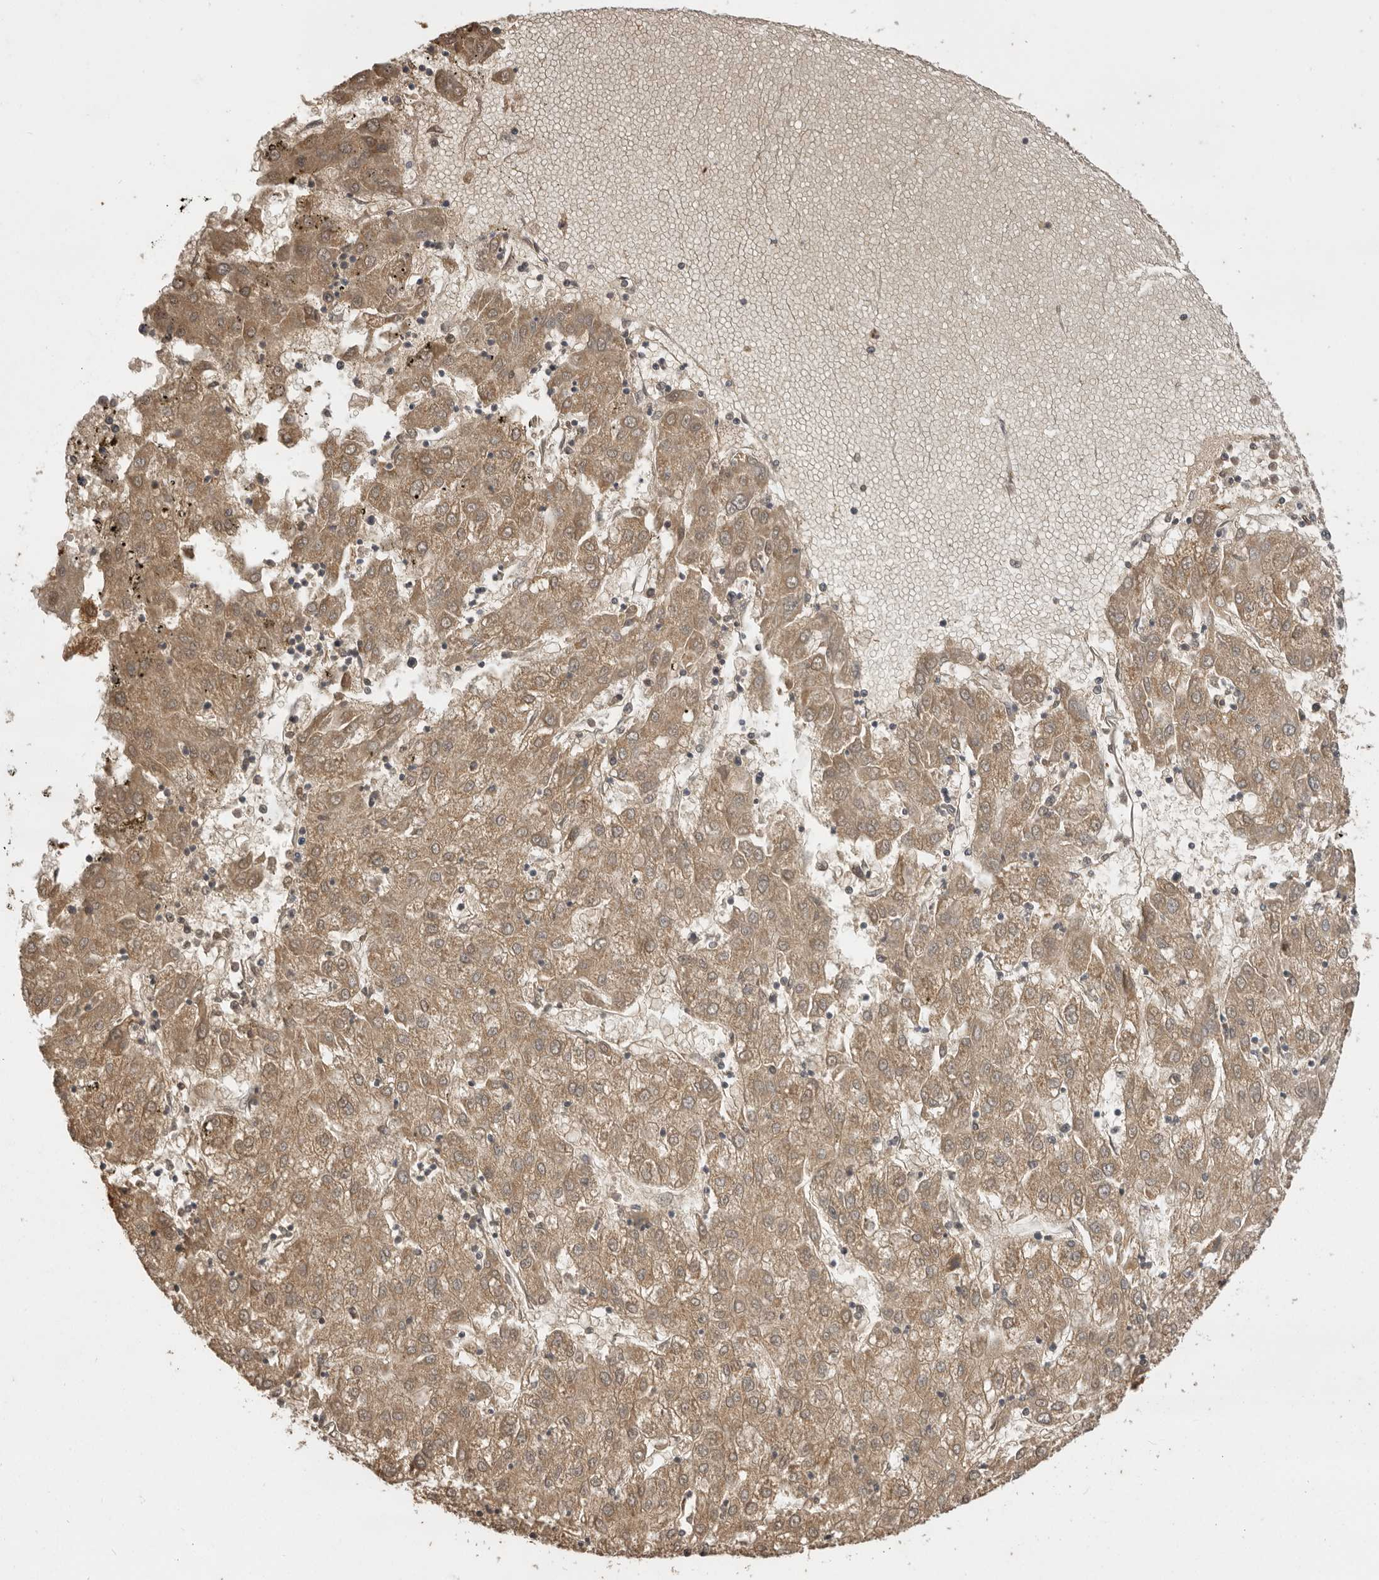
{"staining": {"intensity": "moderate", "quantity": ">75%", "location": "cytoplasmic/membranous"}, "tissue": "liver cancer", "cell_type": "Tumor cells", "image_type": "cancer", "snomed": [{"axis": "morphology", "description": "Carcinoma, Hepatocellular, NOS"}, {"axis": "topography", "description": "Liver"}], "caption": "Immunohistochemical staining of human liver hepatocellular carcinoma reveals medium levels of moderate cytoplasmic/membranous protein positivity in approximately >75% of tumor cells.", "gene": "JAG2", "patient": {"sex": "male", "age": 72}}